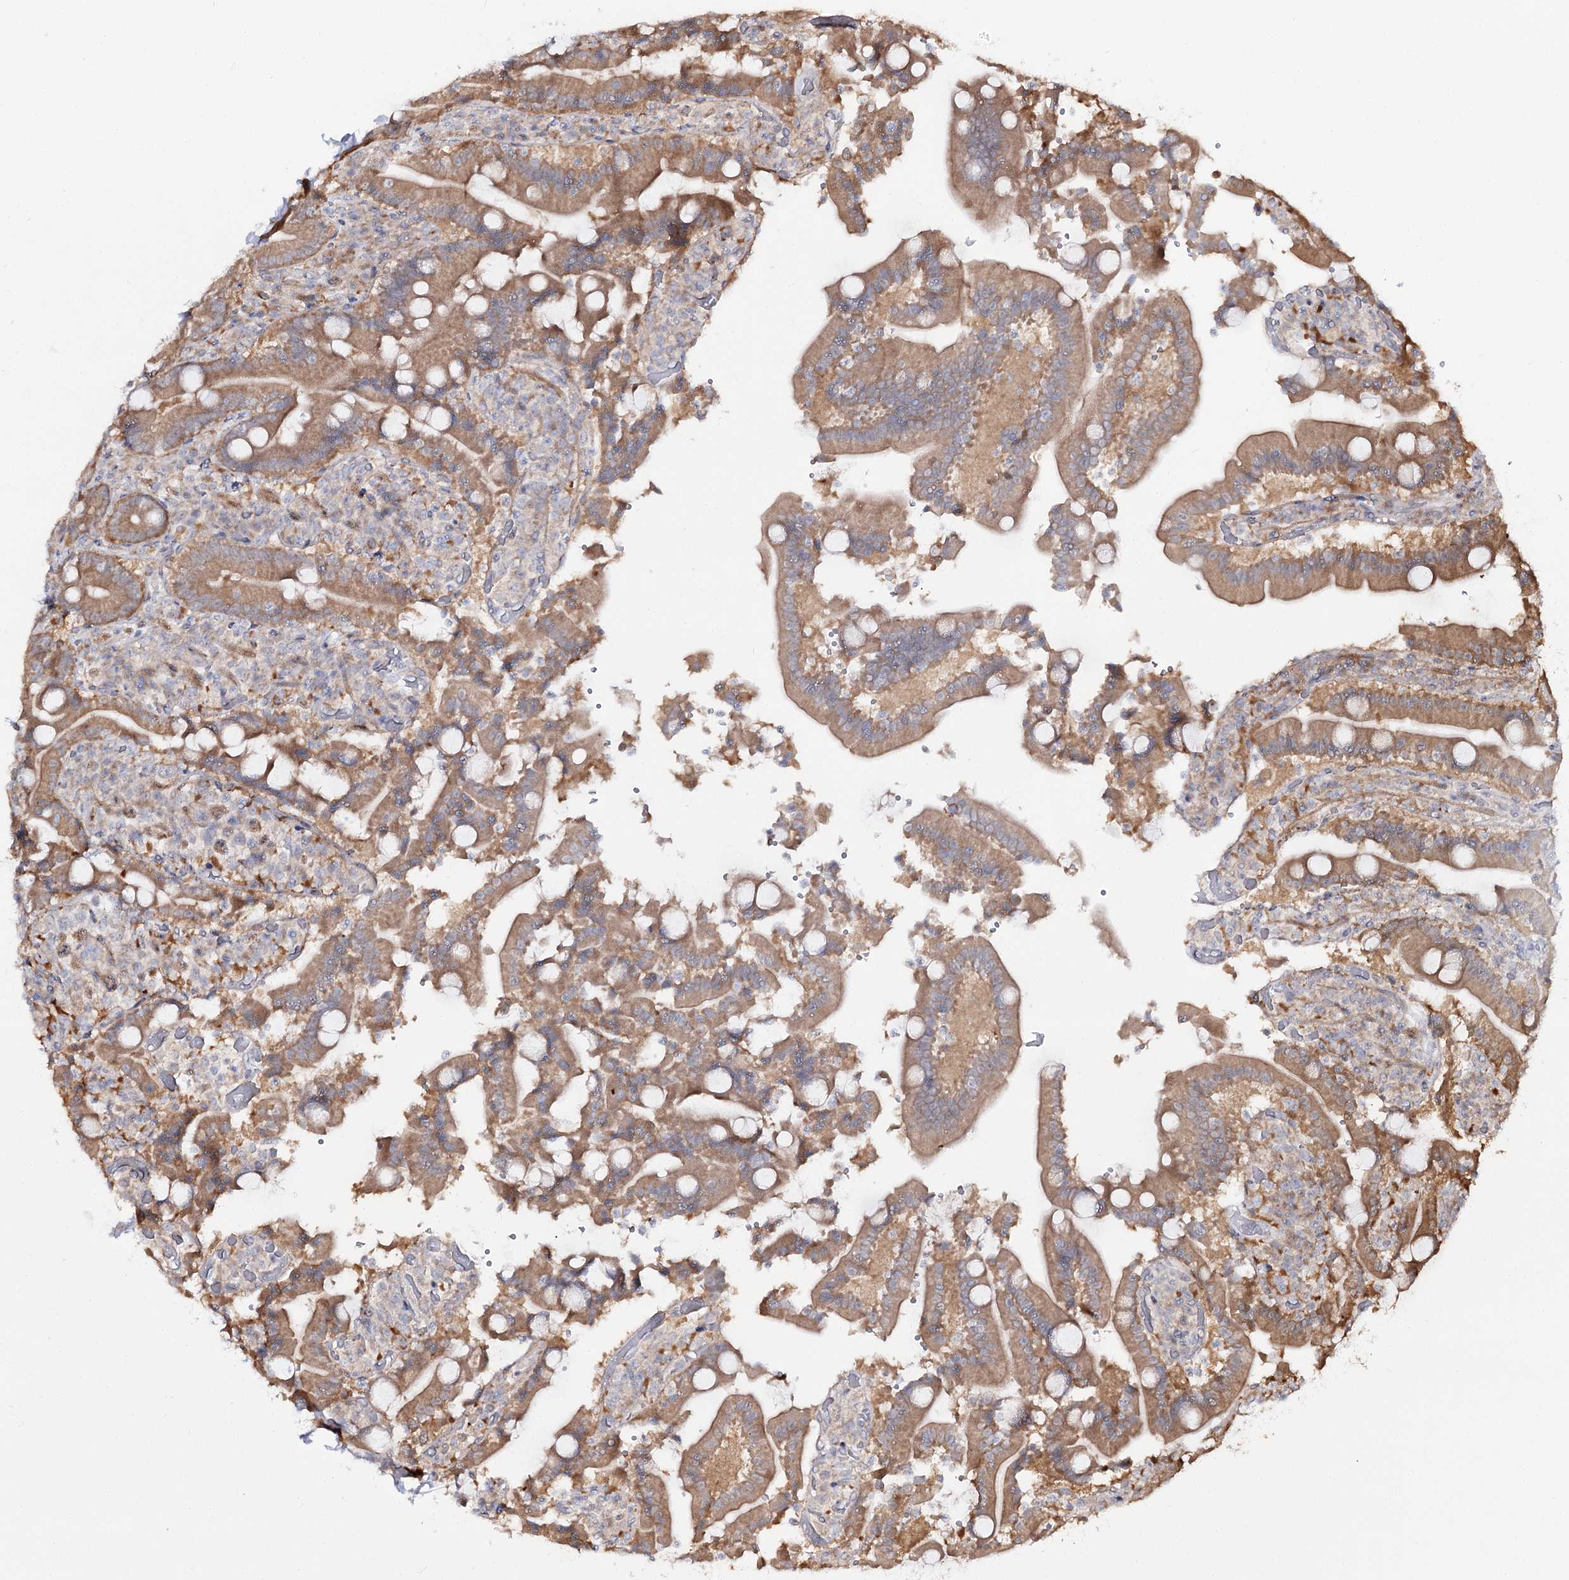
{"staining": {"intensity": "moderate", "quantity": ">75%", "location": "cytoplasmic/membranous"}, "tissue": "duodenum", "cell_type": "Glandular cells", "image_type": "normal", "snomed": [{"axis": "morphology", "description": "Normal tissue, NOS"}, {"axis": "topography", "description": "Duodenum"}], "caption": "Glandular cells show medium levels of moderate cytoplasmic/membranous positivity in approximately >75% of cells in normal duodenum.", "gene": "C11orf80", "patient": {"sex": "female", "age": 62}}